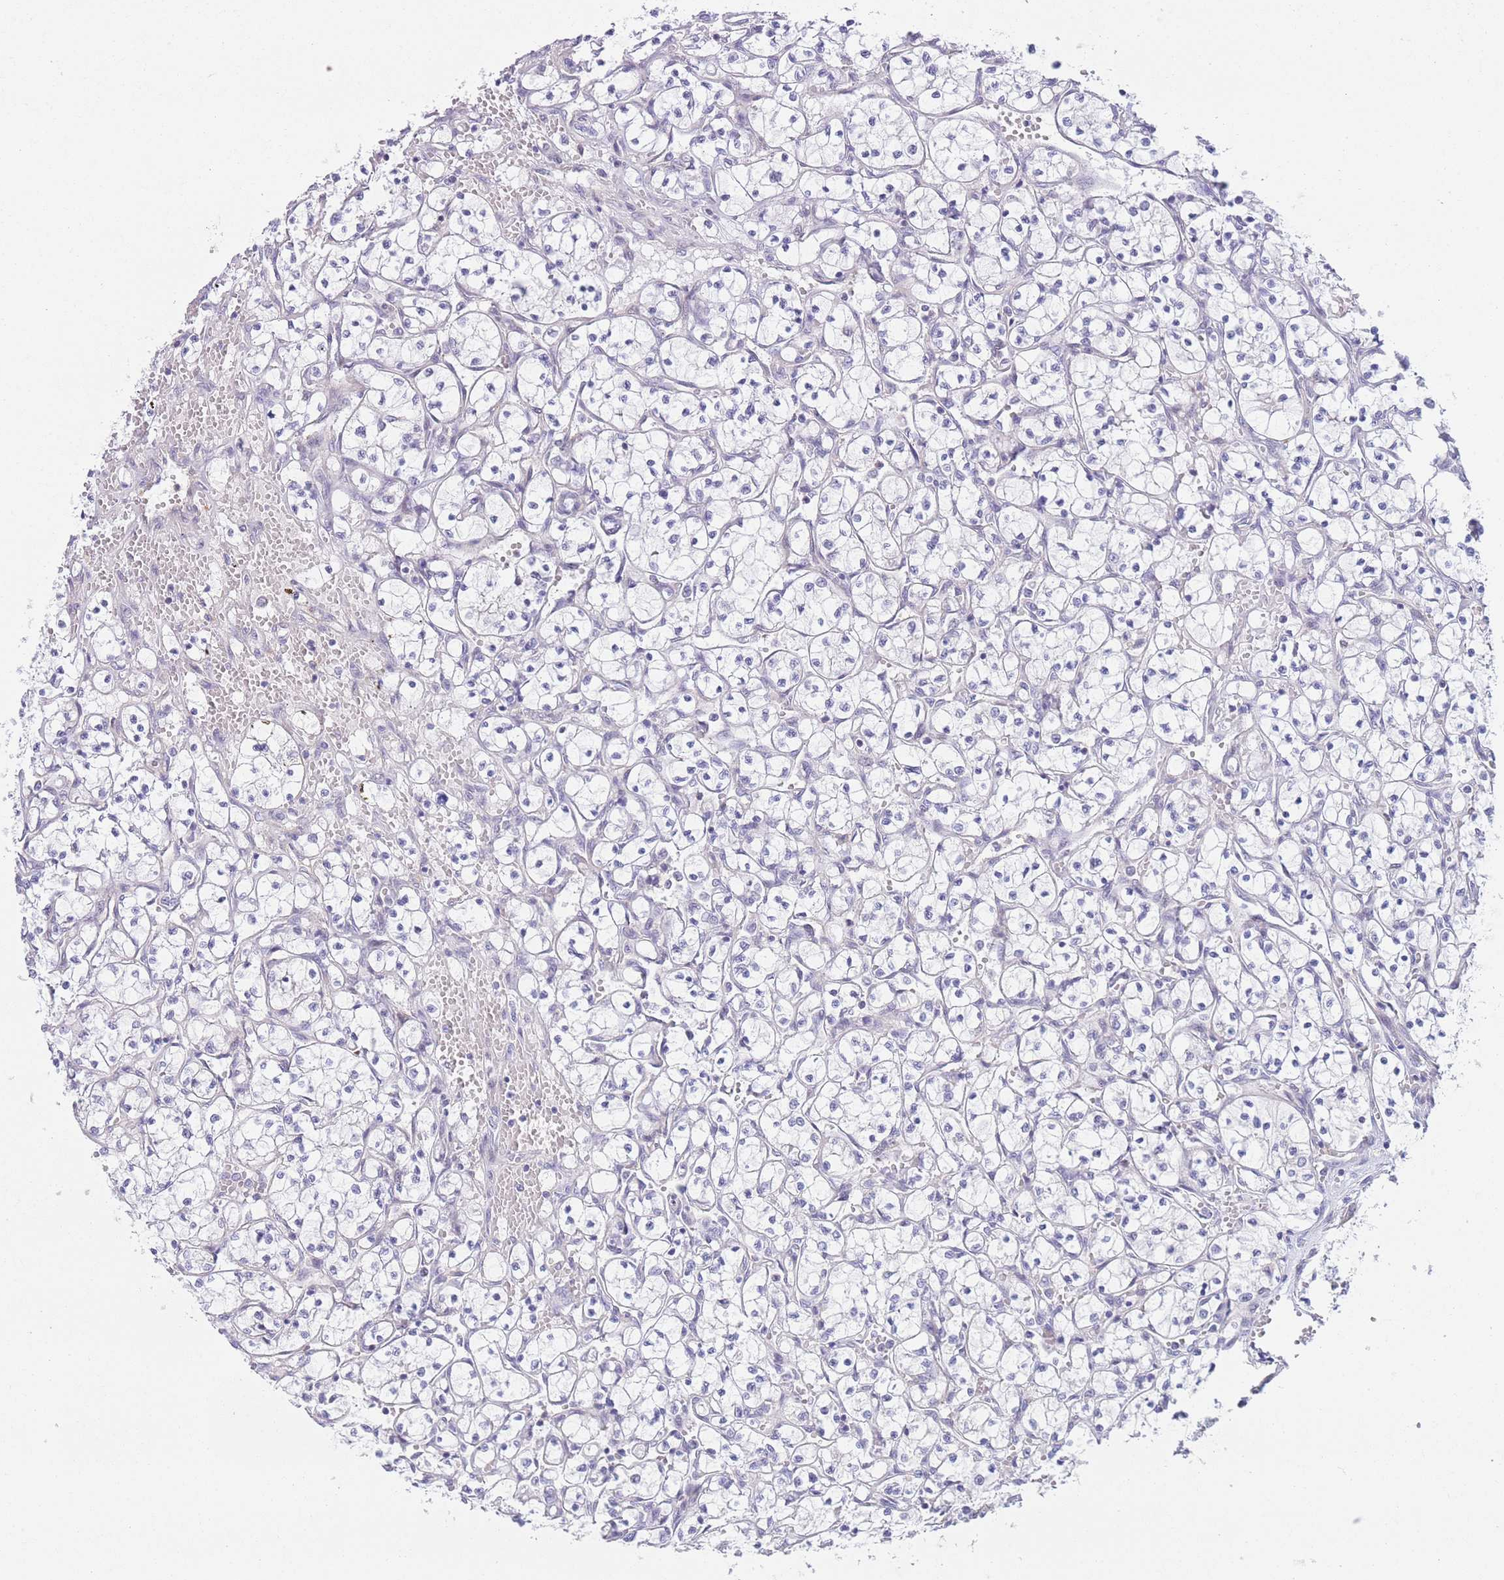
{"staining": {"intensity": "negative", "quantity": "none", "location": "none"}, "tissue": "renal cancer", "cell_type": "Tumor cells", "image_type": "cancer", "snomed": [{"axis": "morphology", "description": "Adenocarcinoma, NOS"}, {"axis": "topography", "description": "Kidney"}], "caption": "An IHC photomicrograph of renal cancer (adenocarcinoma) is shown. There is no staining in tumor cells of renal cancer (adenocarcinoma).", "gene": "C9orf152", "patient": {"sex": "female", "age": 69}}